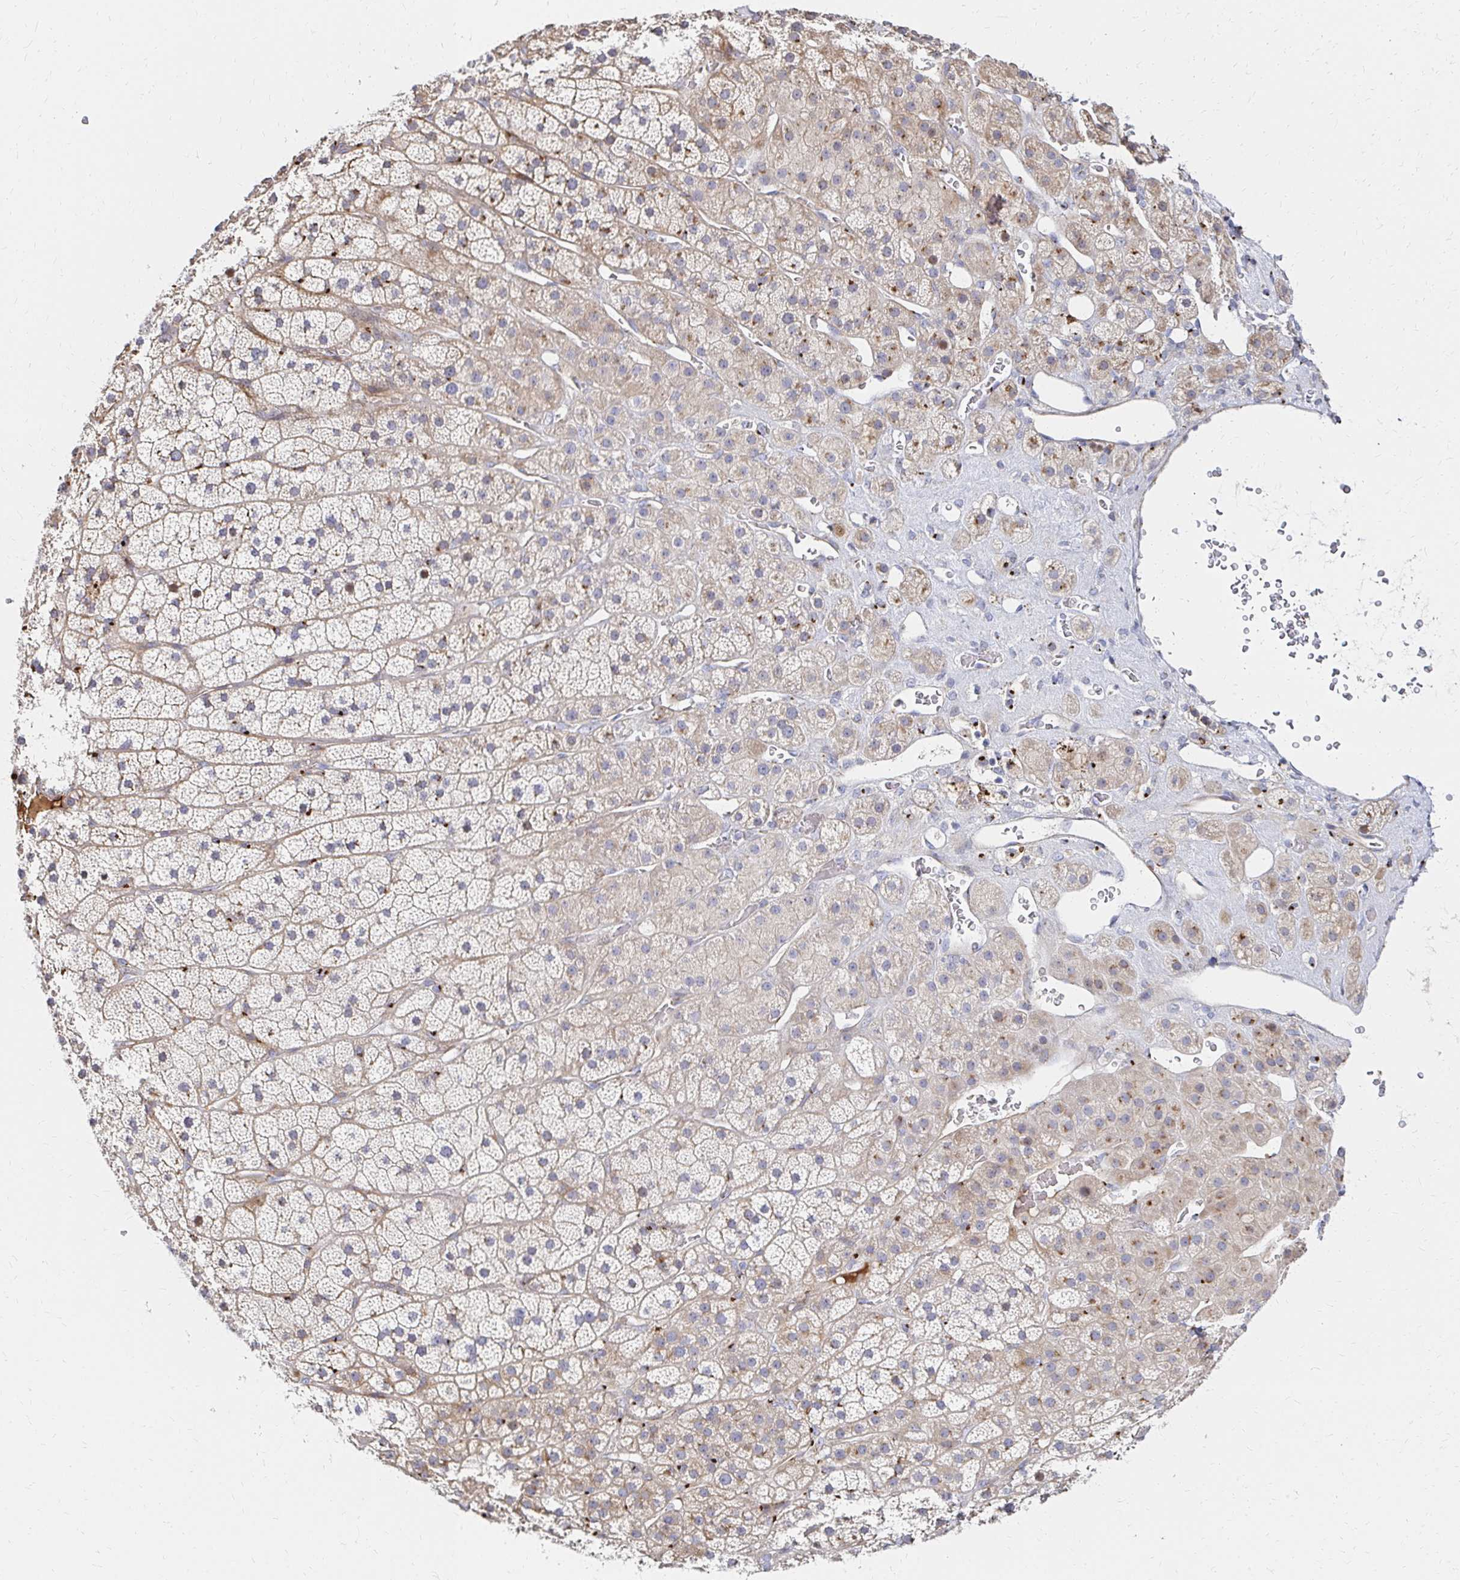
{"staining": {"intensity": "weak", "quantity": "25%-75%", "location": "cytoplasmic/membranous"}, "tissue": "adrenal gland", "cell_type": "Glandular cells", "image_type": "normal", "snomed": [{"axis": "morphology", "description": "Normal tissue, NOS"}, {"axis": "topography", "description": "Adrenal gland"}], "caption": "Brown immunohistochemical staining in normal human adrenal gland demonstrates weak cytoplasmic/membranous staining in about 25%-75% of glandular cells.", "gene": "MAN1A1", "patient": {"sex": "male", "age": 57}}